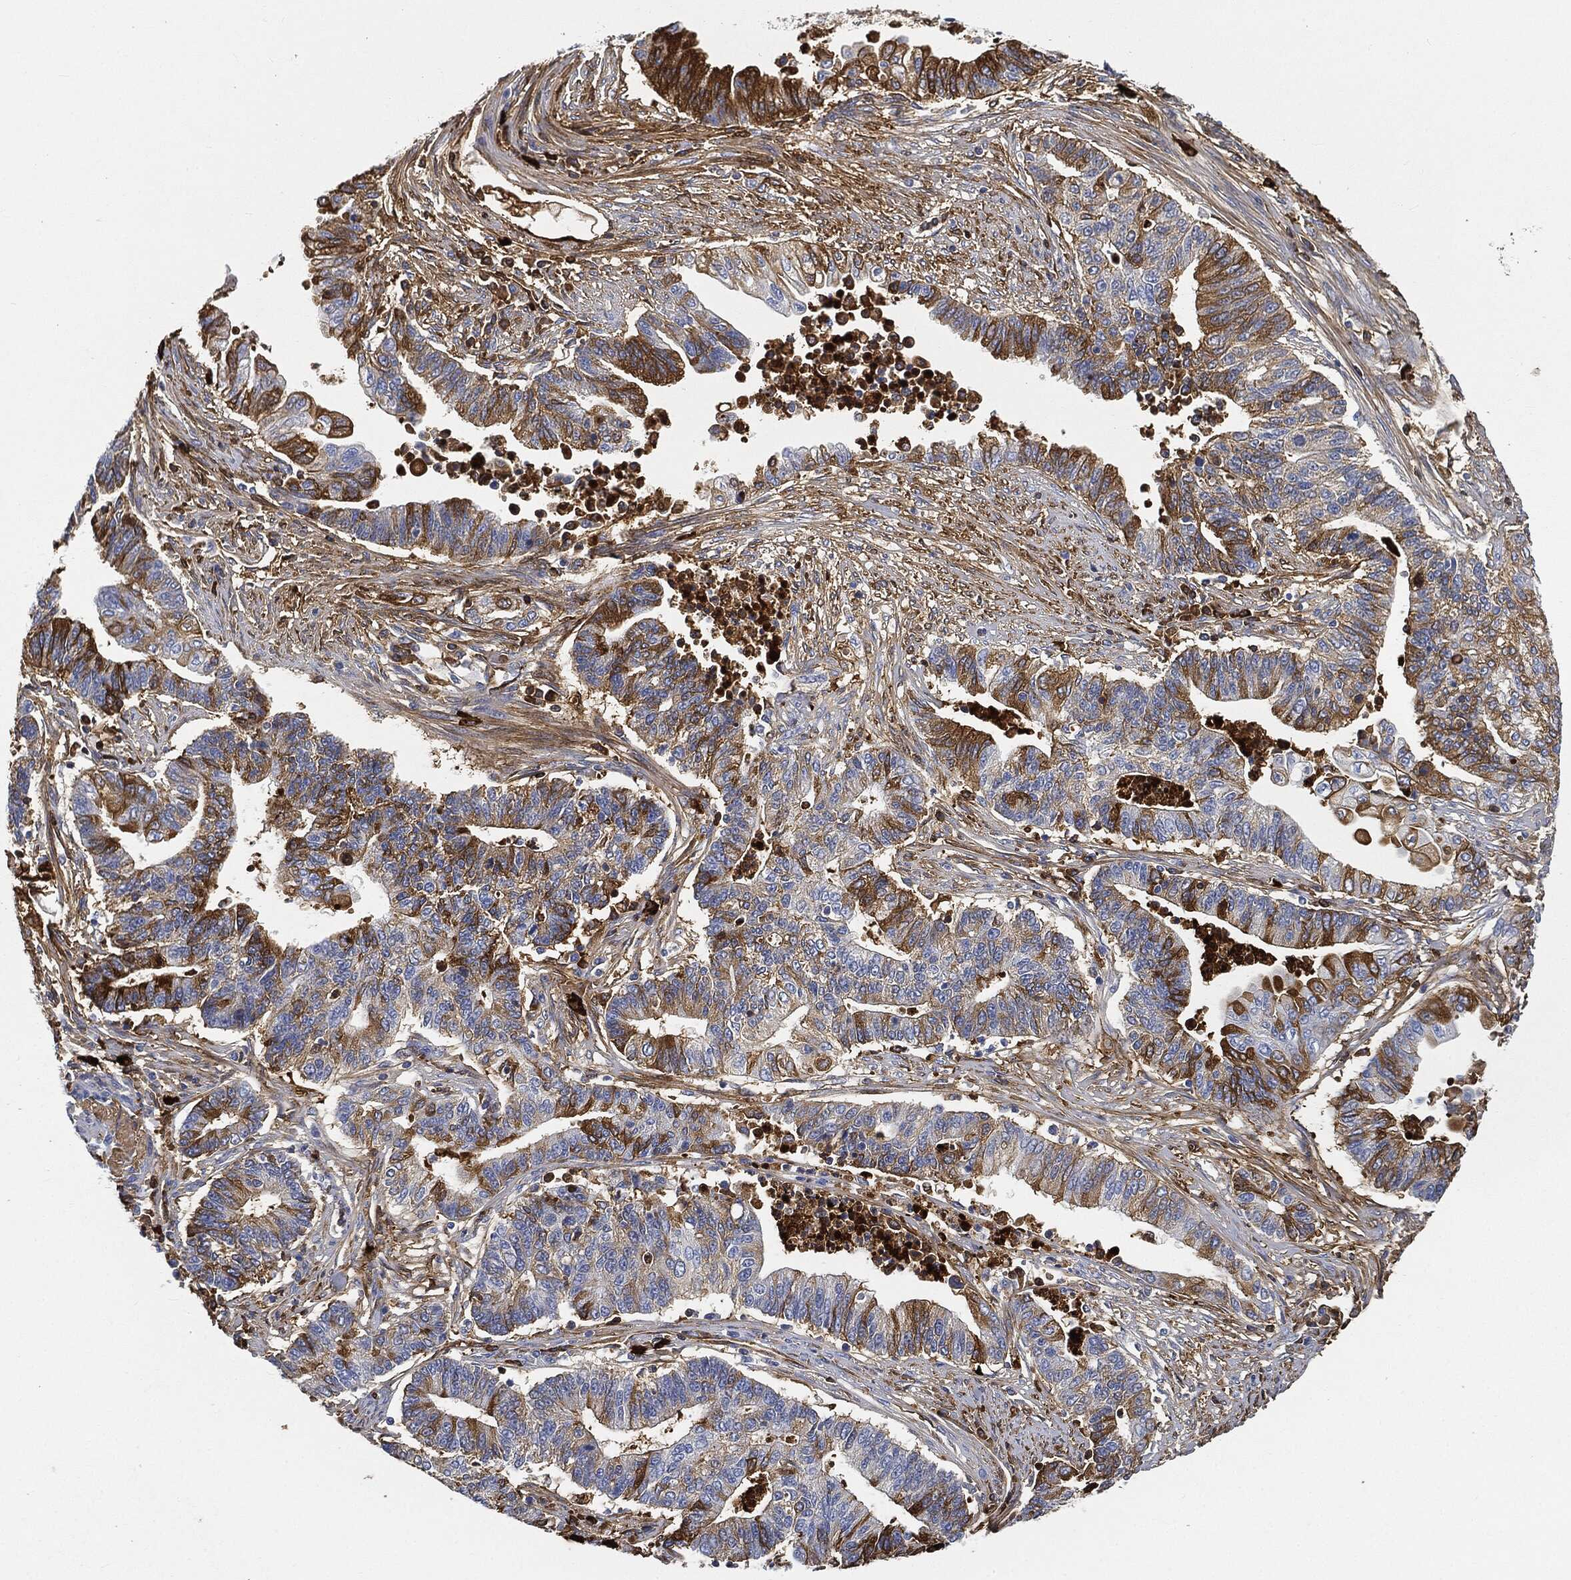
{"staining": {"intensity": "moderate", "quantity": ">75%", "location": "cytoplasmic/membranous"}, "tissue": "endometrial cancer", "cell_type": "Tumor cells", "image_type": "cancer", "snomed": [{"axis": "morphology", "description": "Adenocarcinoma, NOS"}, {"axis": "topography", "description": "Uterus"}, {"axis": "topography", "description": "Endometrium"}], "caption": "Endometrial cancer stained with a brown dye reveals moderate cytoplasmic/membranous positive expression in approximately >75% of tumor cells.", "gene": "IGLV6-57", "patient": {"sex": "female", "age": 54}}